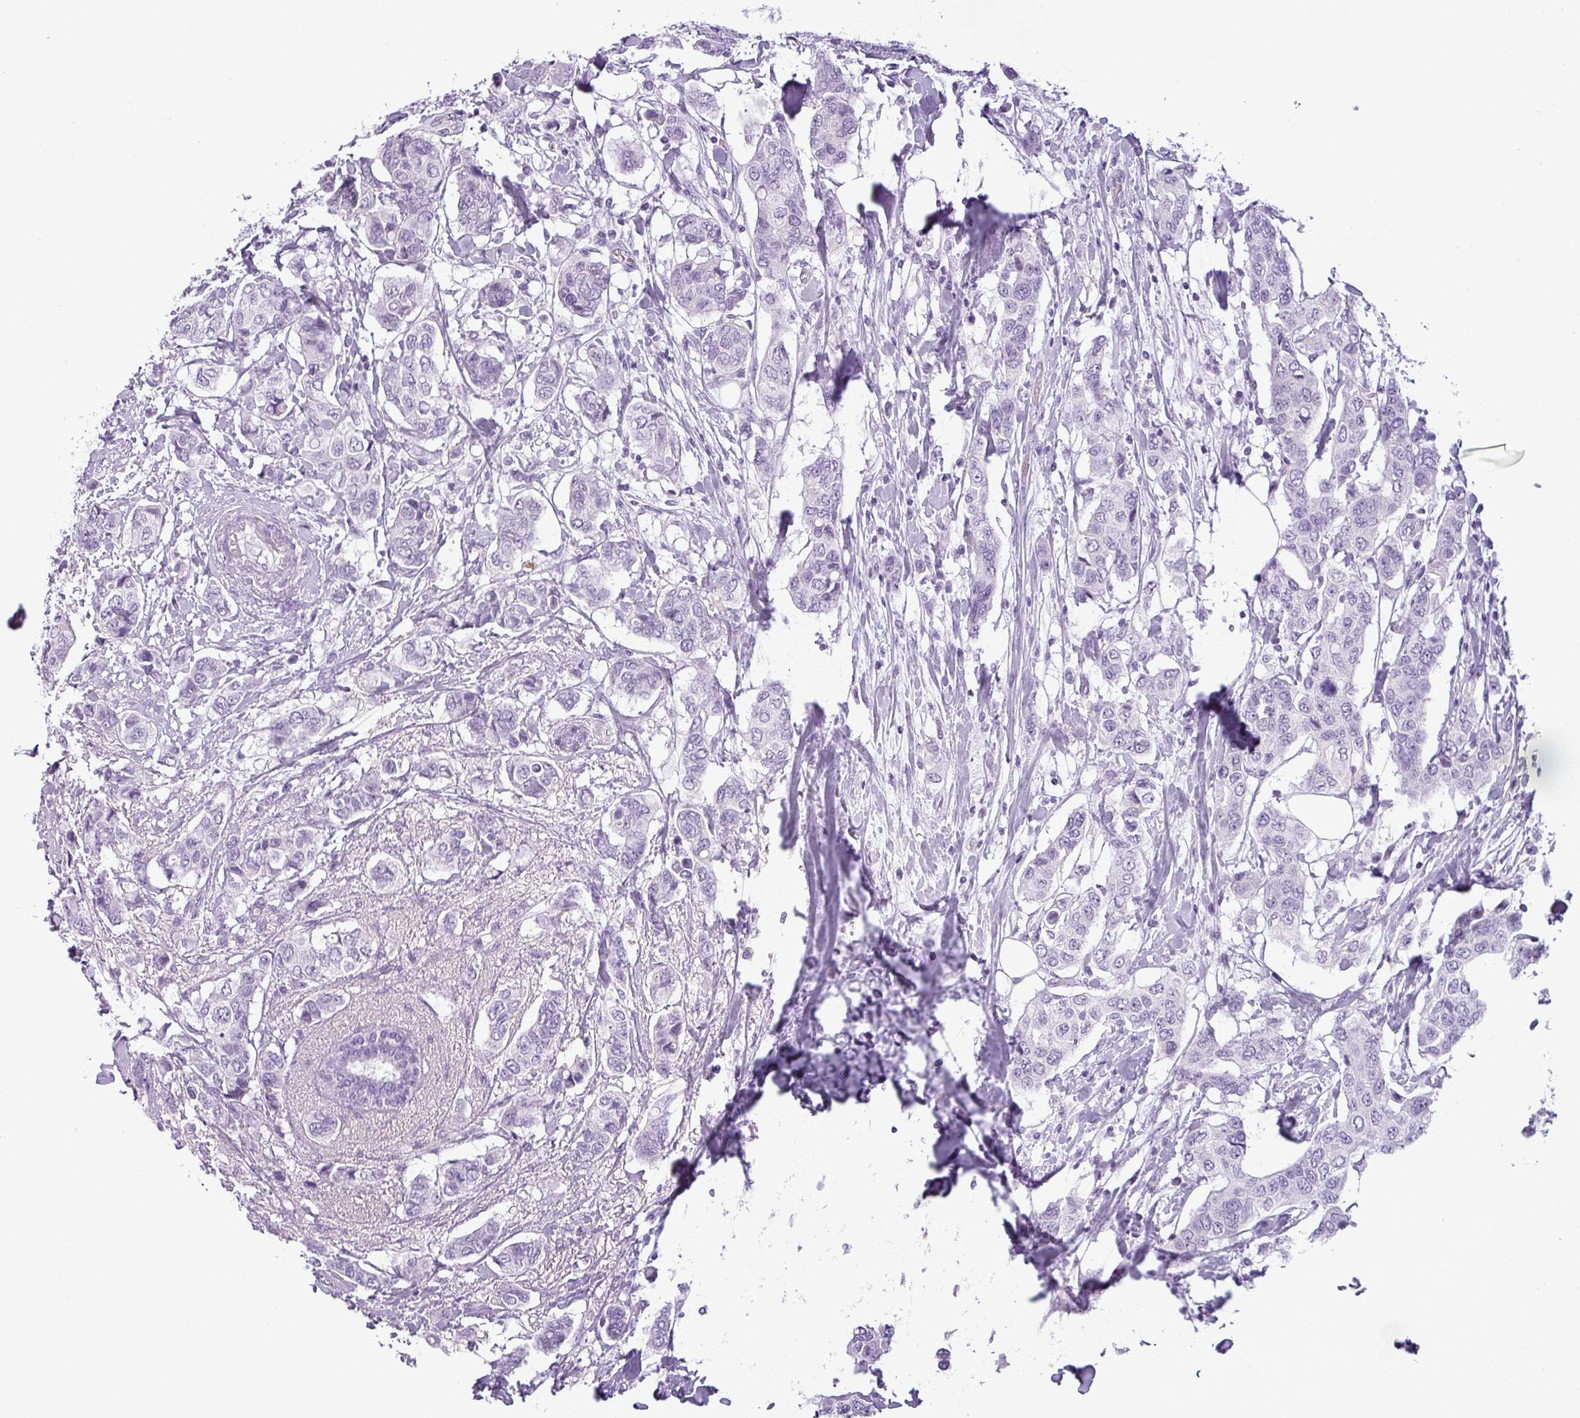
{"staining": {"intensity": "negative", "quantity": "none", "location": "none"}, "tissue": "breast cancer", "cell_type": "Tumor cells", "image_type": "cancer", "snomed": [{"axis": "morphology", "description": "Lobular carcinoma"}, {"axis": "topography", "description": "Breast"}], "caption": "Immunohistochemistry (IHC) micrograph of neoplastic tissue: breast lobular carcinoma stained with DAB shows no significant protein positivity in tumor cells. The staining was performed using DAB to visualize the protein expression in brown, while the nuclei were stained in blue with hematoxylin (Magnification: 20x).", "gene": "CDH16", "patient": {"sex": "female", "age": 51}}